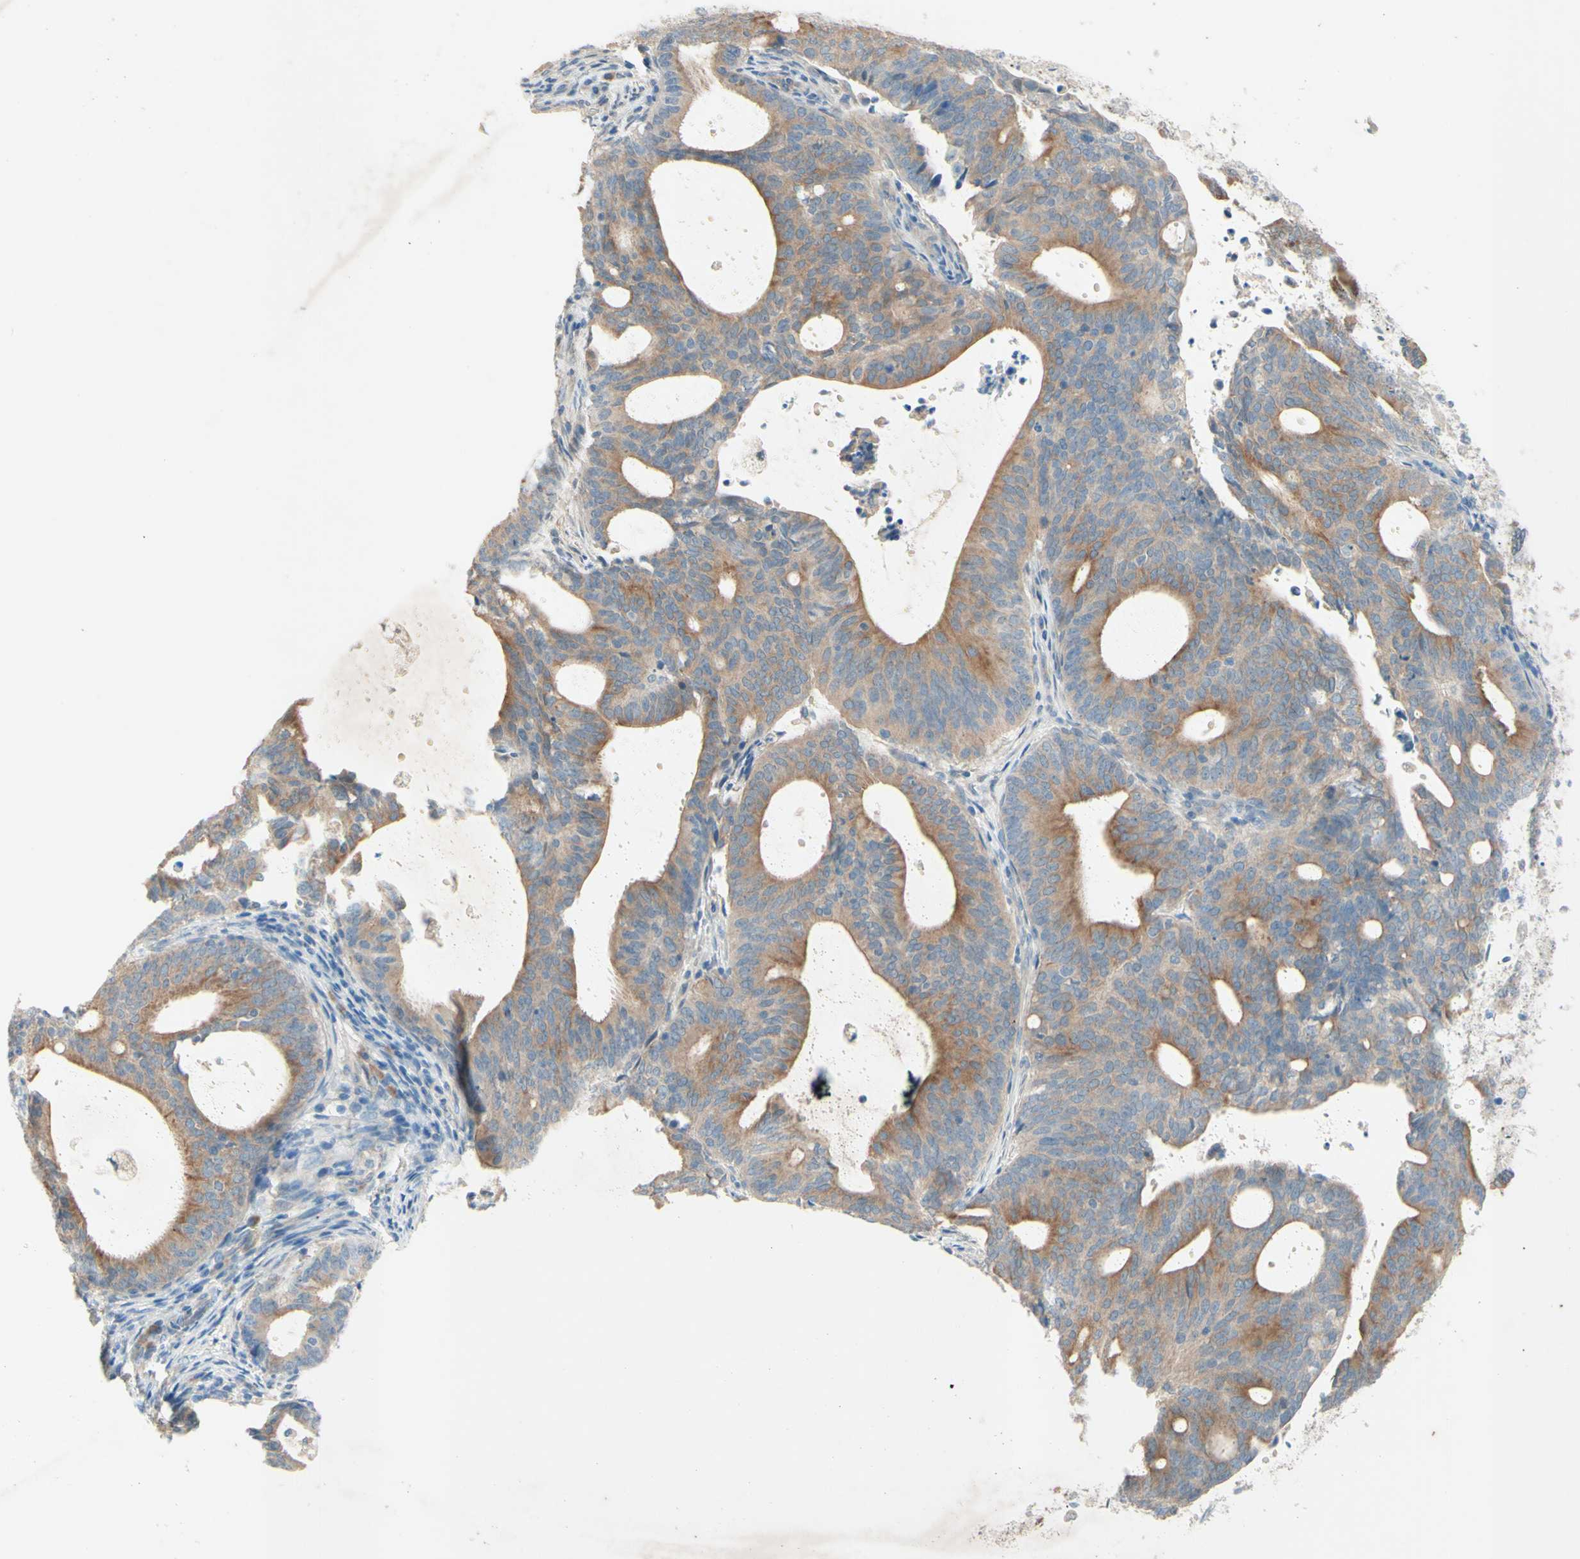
{"staining": {"intensity": "moderate", "quantity": ">75%", "location": "cytoplasmic/membranous"}, "tissue": "endometrial cancer", "cell_type": "Tumor cells", "image_type": "cancer", "snomed": [{"axis": "morphology", "description": "Adenocarcinoma, NOS"}, {"axis": "topography", "description": "Uterus"}], "caption": "Endometrial cancer (adenocarcinoma) stained with a brown dye reveals moderate cytoplasmic/membranous positive staining in about >75% of tumor cells.", "gene": "IL2", "patient": {"sex": "female", "age": 83}}